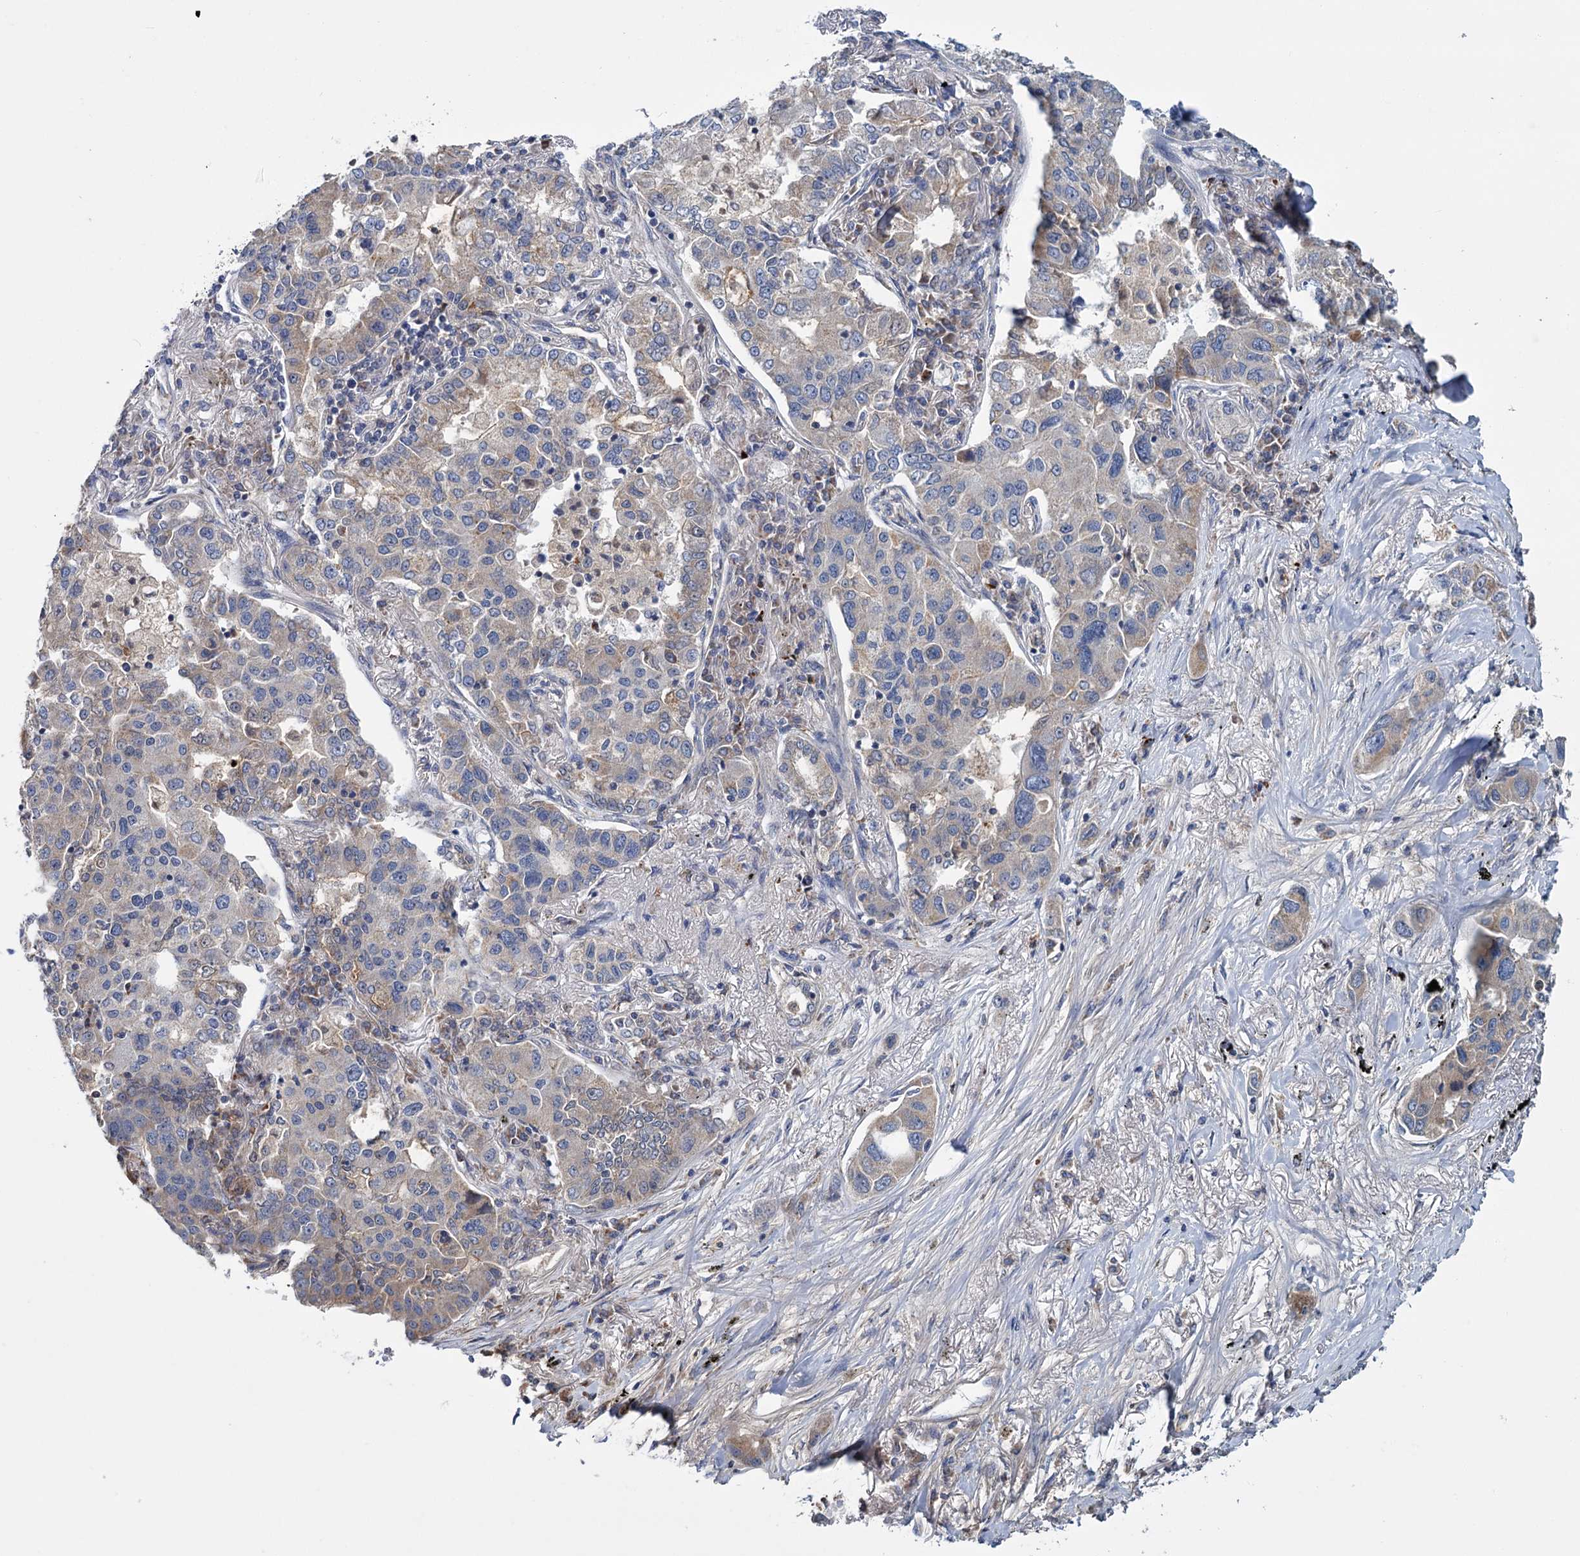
{"staining": {"intensity": "weak", "quantity": "<25%", "location": "cytoplasmic/membranous"}, "tissue": "lung cancer", "cell_type": "Tumor cells", "image_type": "cancer", "snomed": [{"axis": "morphology", "description": "Adenocarcinoma, NOS"}, {"axis": "topography", "description": "Lung"}], "caption": "Immunohistochemistry (IHC) of lung cancer shows no expression in tumor cells.", "gene": "DYNC2H1", "patient": {"sex": "male", "age": 49}}